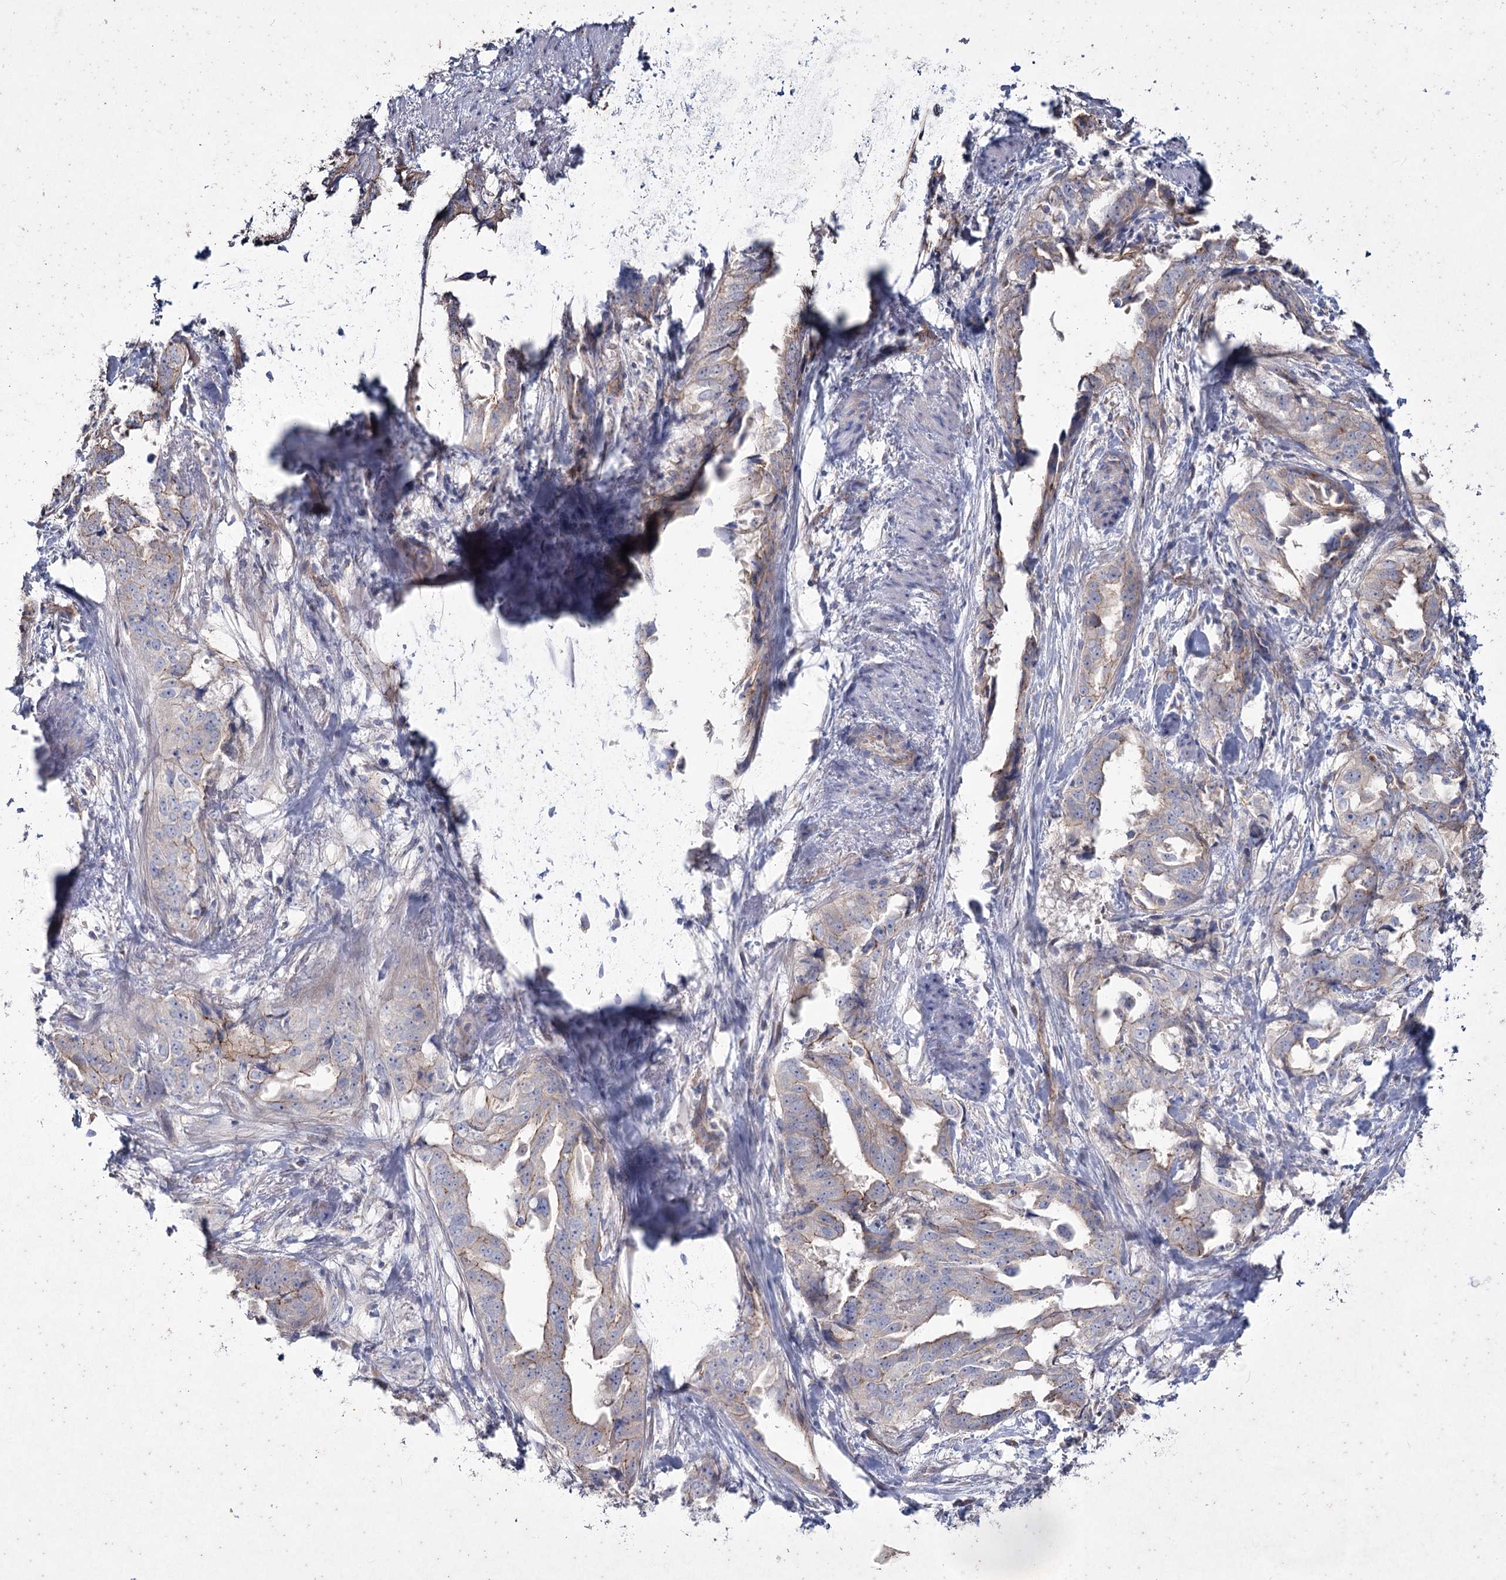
{"staining": {"intensity": "weak", "quantity": "25%-75%", "location": "cytoplasmic/membranous"}, "tissue": "endometrial cancer", "cell_type": "Tumor cells", "image_type": "cancer", "snomed": [{"axis": "morphology", "description": "Adenocarcinoma, NOS"}, {"axis": "topography", "description": "Endometrium"}], "caption": "A brown stain highlights weak cytoplasmic/membranous positivity of a protein in human adenocarcinoma (endometrial) tumor cells.", "gene": "LDLRAD3", "patient": {"sex": "female", "age": 65}}